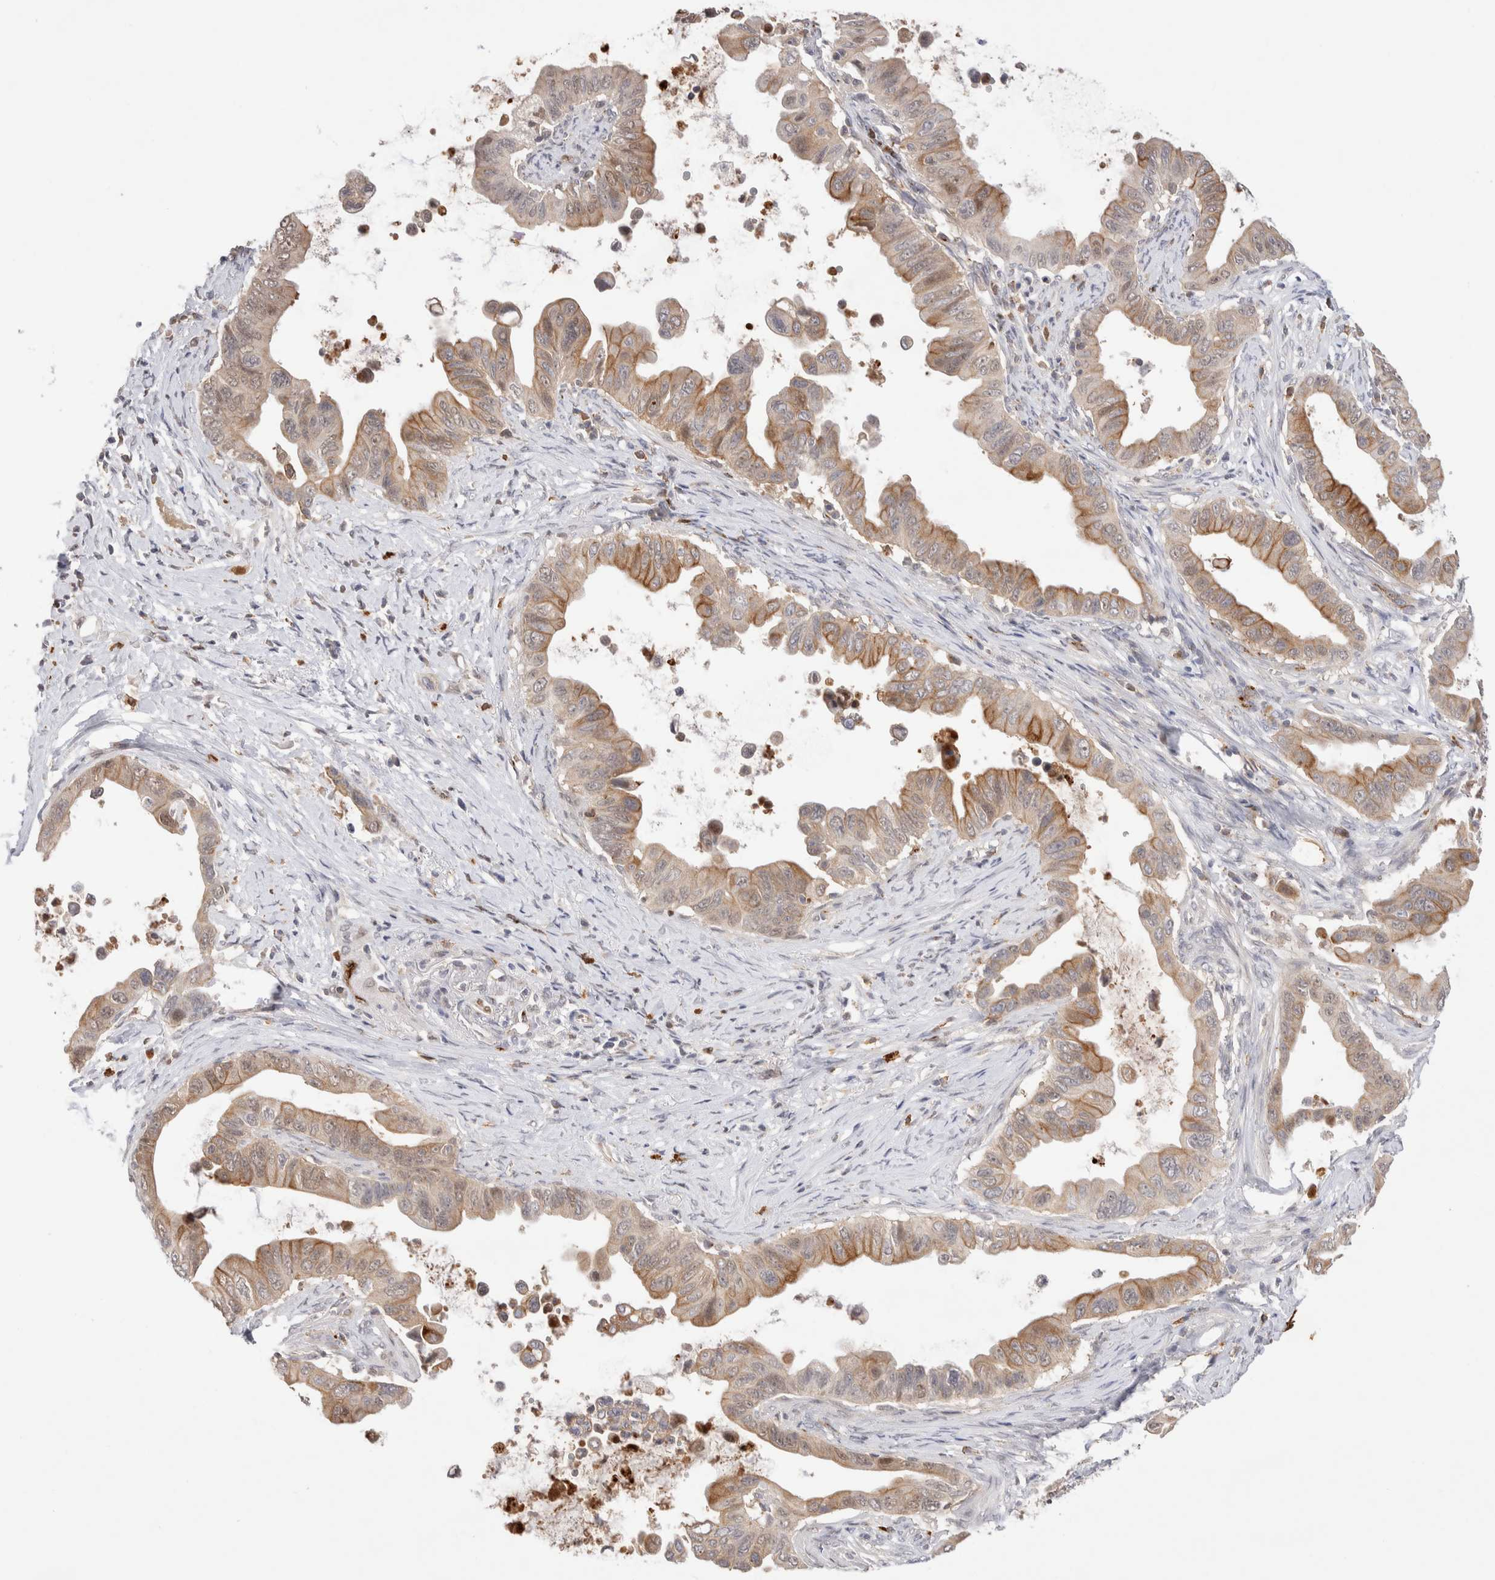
{"staining": {"intensity": "moderate", "quantity": ">75%", "location": "cytoplasmic/membranous"}, "tissue": "pancreatic cancer", "cell_type": "Tumor cells", "image_type": "cancer", "snomed": [{"axis": "morphology", "description": "Adenocarcinoma, NOS"}, {"axis": "topography", "description": "Pancreas"}], "caption": "There is medium levels of moderate cytoplasmic/membranous expression in tumor cells of pancreatic adenocarcinoma, as demonstrated by immunohistochemical staining (brown color).", "gene": "NSMAF", "patient": {"sex": "female", "age": 72}}